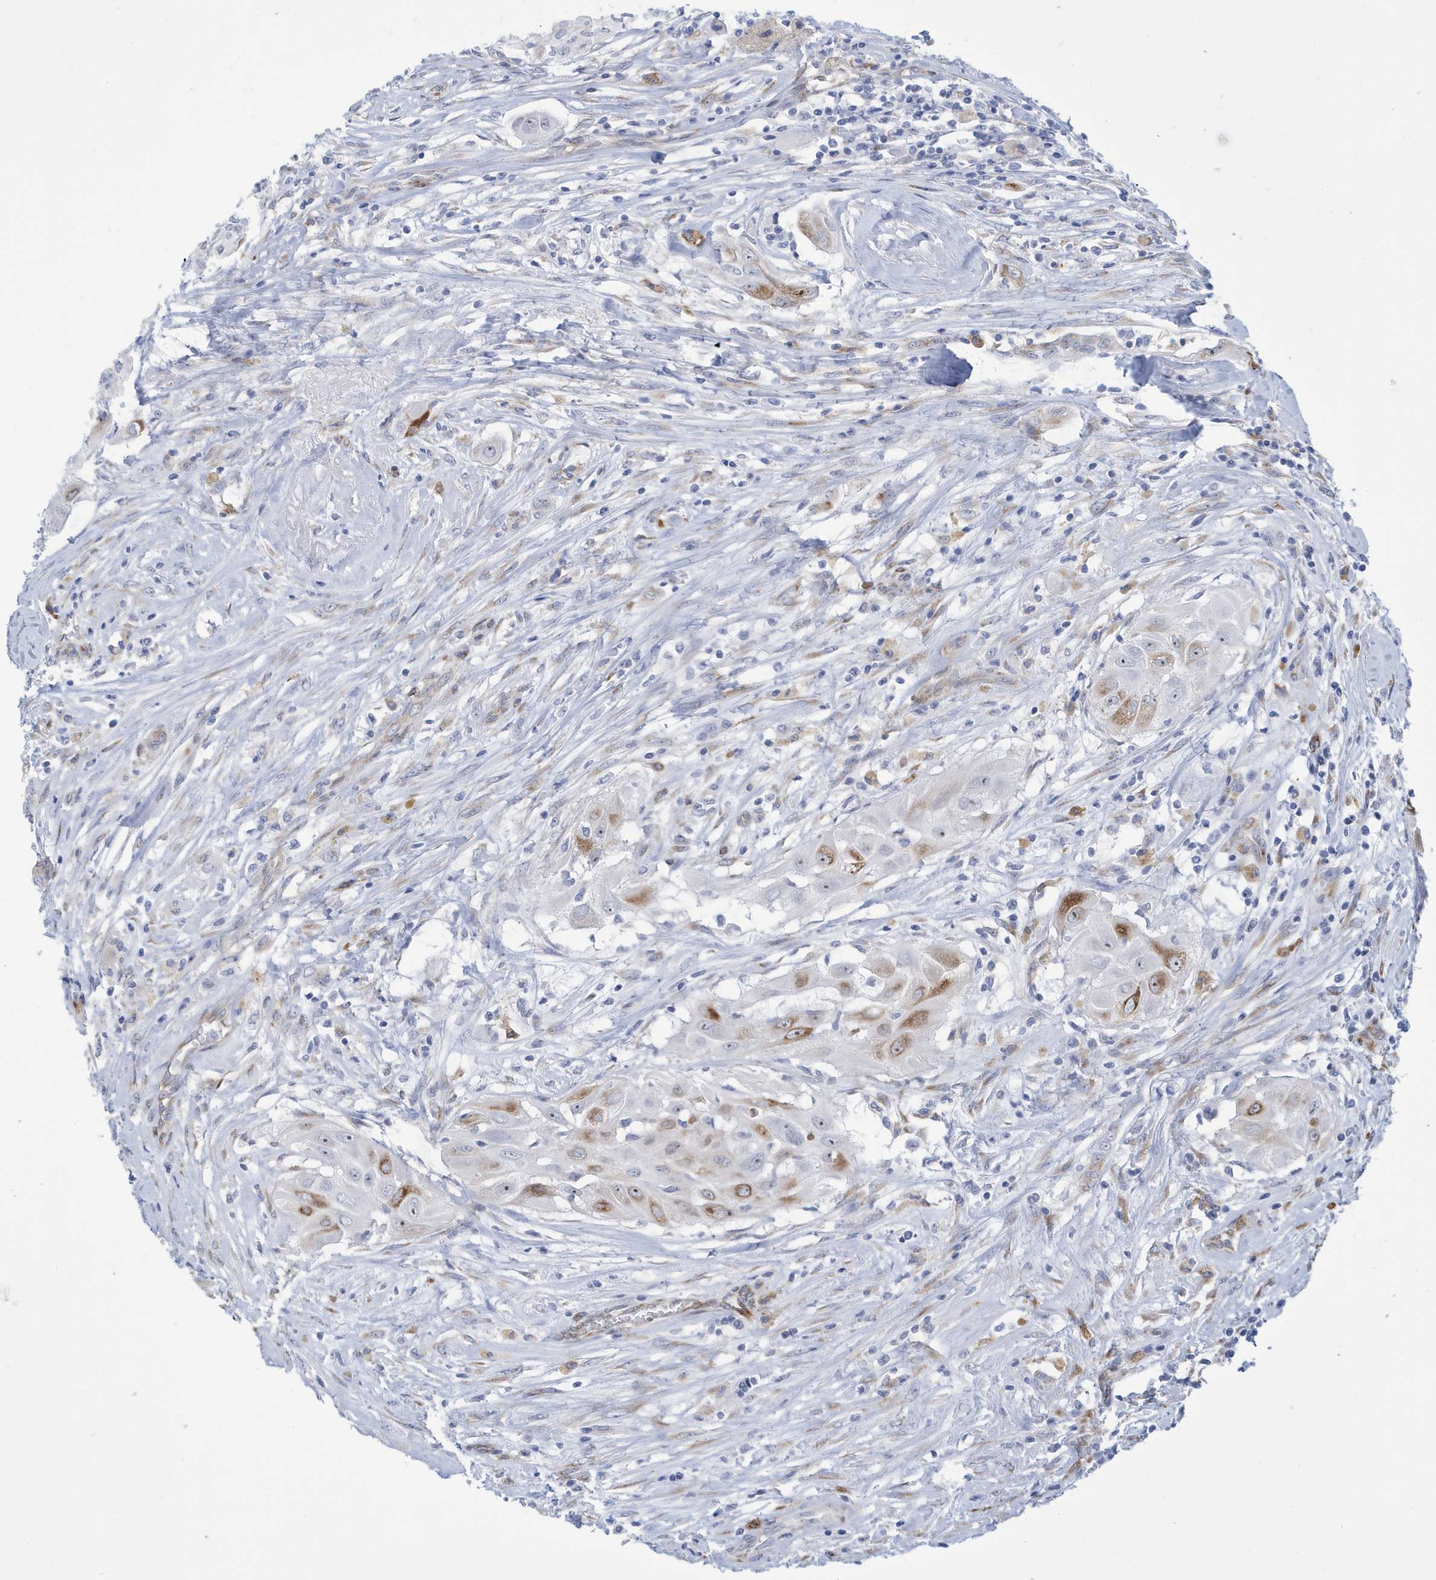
{"staining": {"intensity": "moderate", "quantity": "<25%", "location": "cytoplasmic/membranous"}, "tissue": "thyroid cancer", "cell_type": "Tumor cells", "image_type": "cancer", "snomed": [{"axis": "morphology", "description": "Papillary adenocarcinoma, NOS"}, {"axis": "topography", "description": "Thyroid gland"}], "caption": "Protein analysis of thyroid papillary adenocarcinoma tissue reveals moderate cytoplasmic/membranous expression in approximately <25% of tumor cells.", "gene": "SEMA3F", "patient": {"sex": "female", "age": 59}}